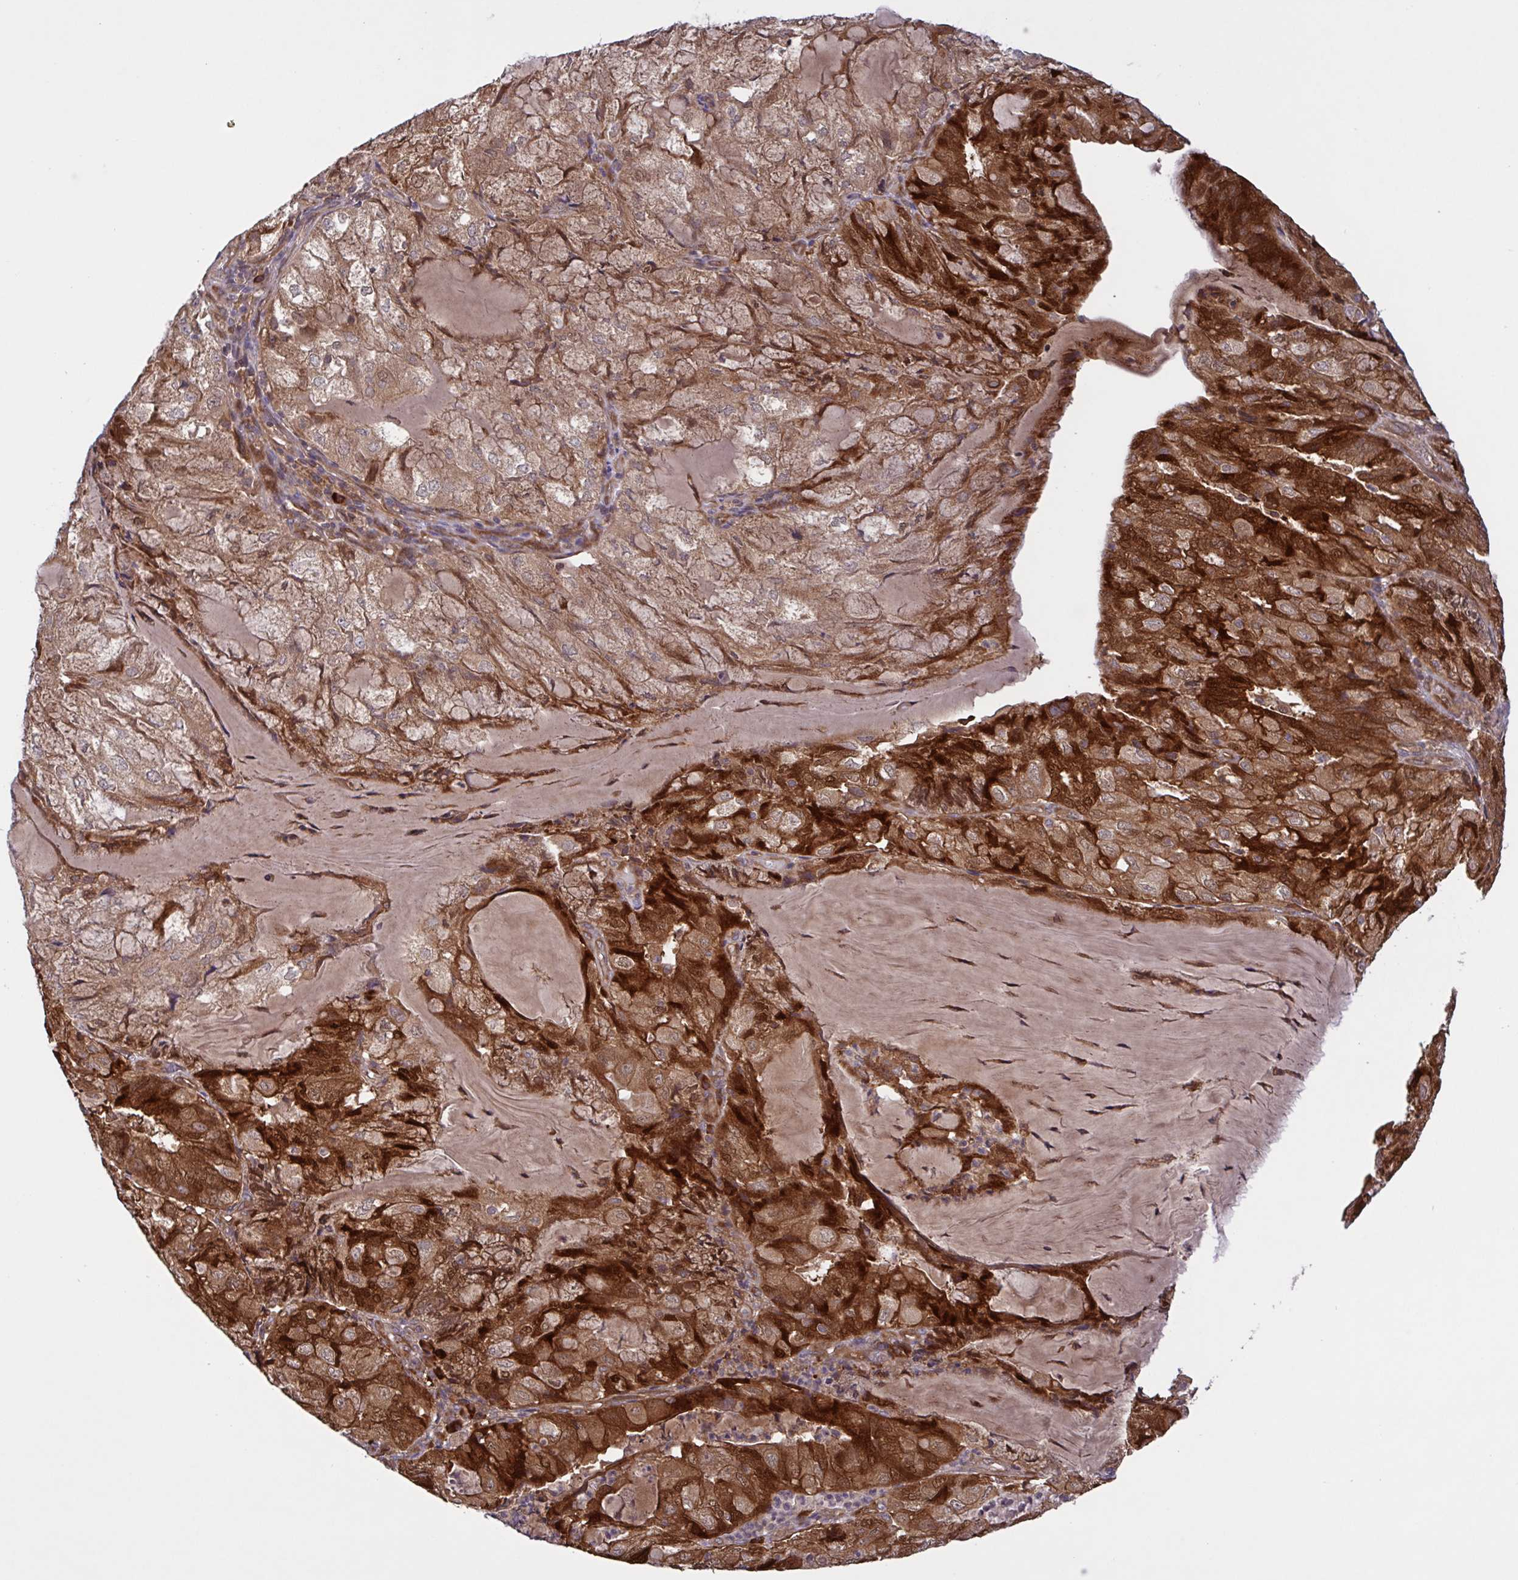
{"staining": {"intensity": "strong", "quantity": ">75%", "location": "cytoplasmic/membranous"}, "tissue": "endometrial cancer", "cell_type": "Tumor cells", "image_type": "cancer", "snomed": [{"axis": "morphology", "description": "Adenocarcinoma, NOS"}, {"axis": "topography", "description": "Endometrium"}], "caption": "About >75% of tumor cells in endometrial cancer show strong cytoplasmic/membranous protein staining as visualized by brown immunohistochemical staining.", "gene": "INTS10", "patient": {"sex": "female", "age": 81}}